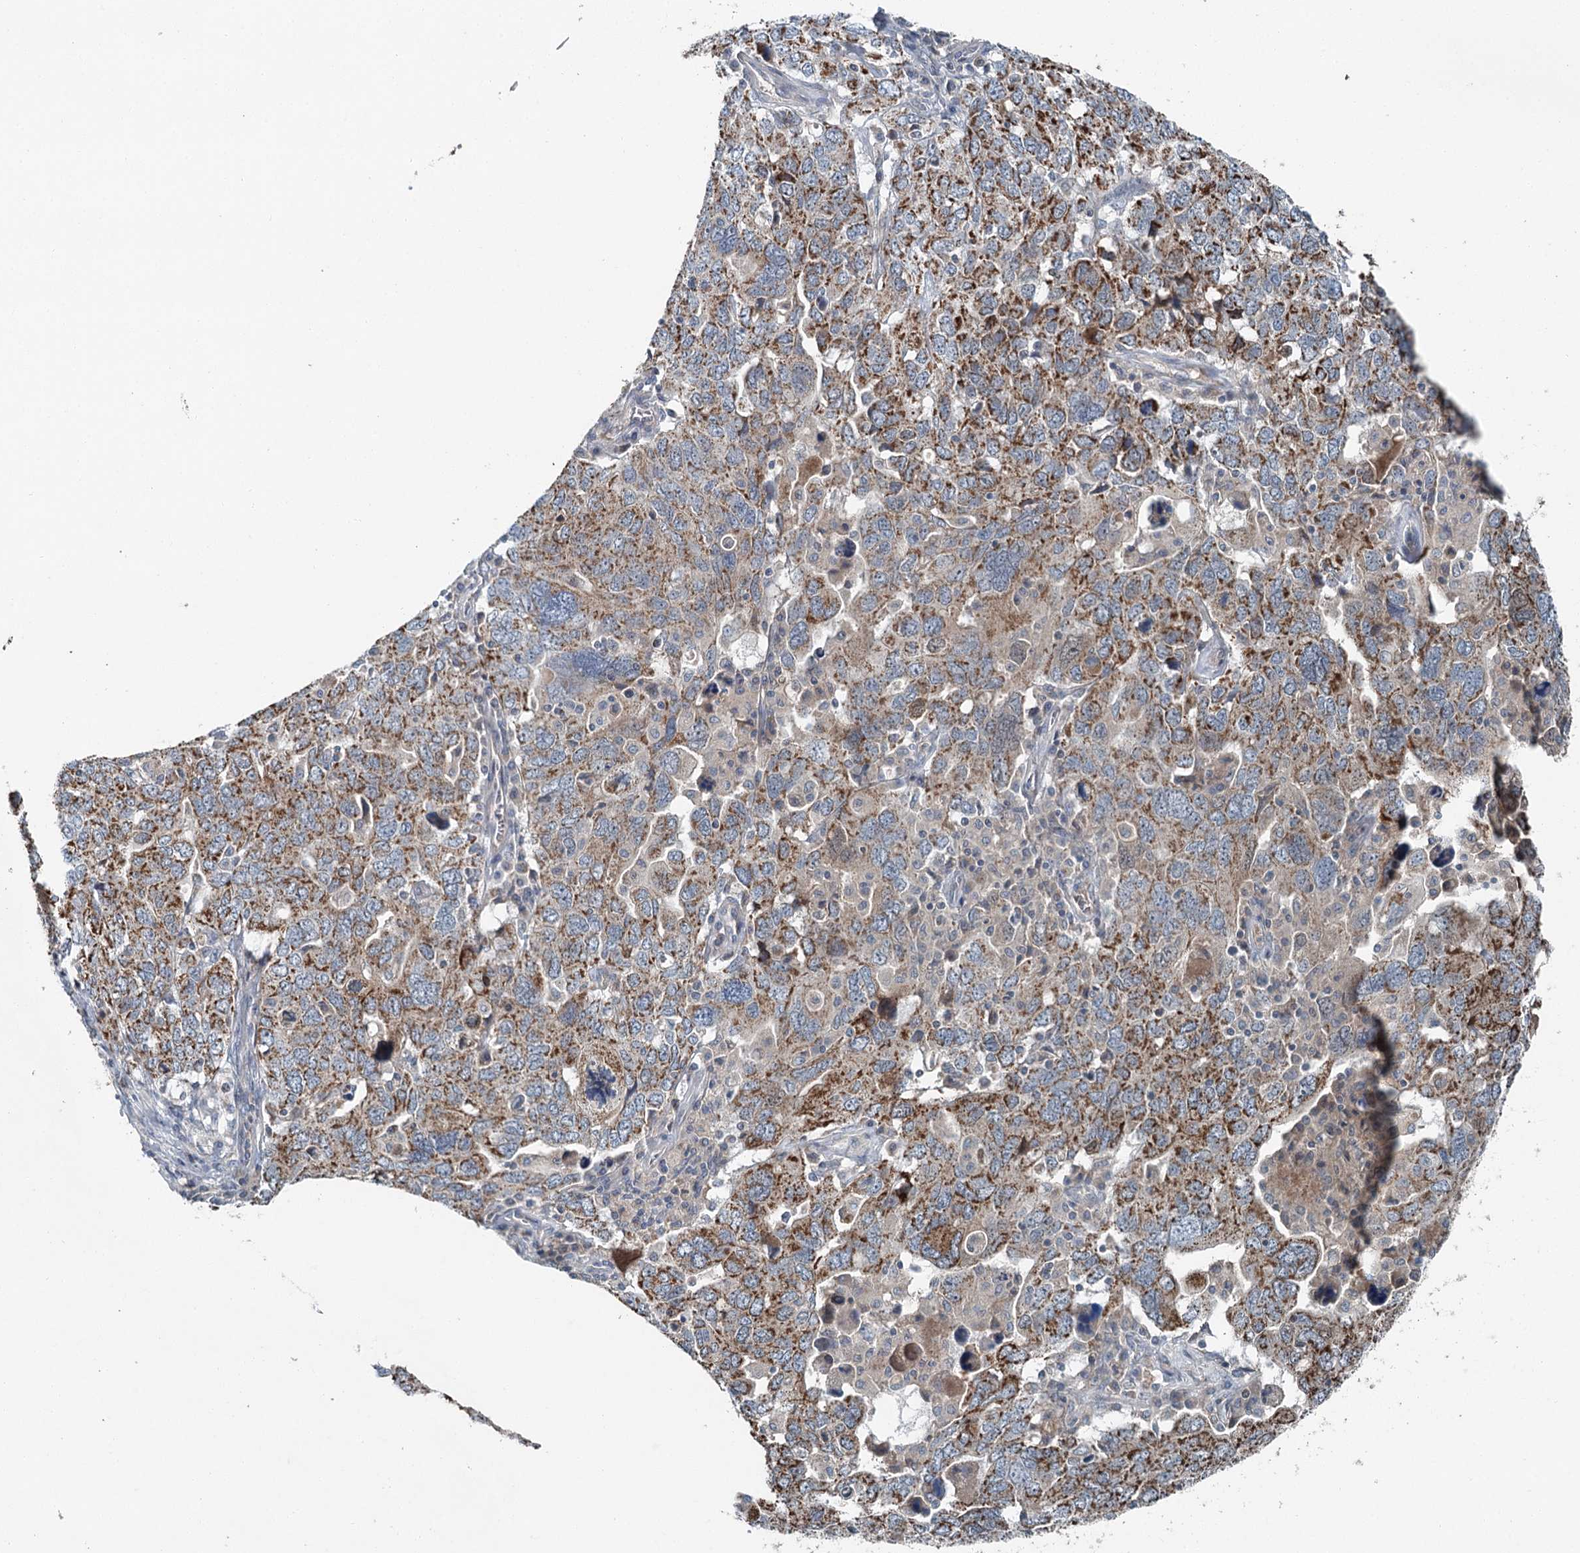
{"staining": {"intensity": "moderate", "quantity": ">75%", "location": "cytoplasmic/membranous"}, "tissue": "ovarian cancer", "cell_type": "Tumor cells", "image_type": "cancer", "snomed": [{"axis": "morphology", "description": "Carcinoma, endometroid"}, {"axis": "topography", "description": "Ovary"}], "caption": "About >75% of tumor cells in human ovarian cancer (endometroid carcinoma) reveal moderate cytoplasmic/membranous protein expression as visualized by brown immunohistochemical staining.", "gene": "CHCHD5", "patient": {"sex": "female", "age": 62}}